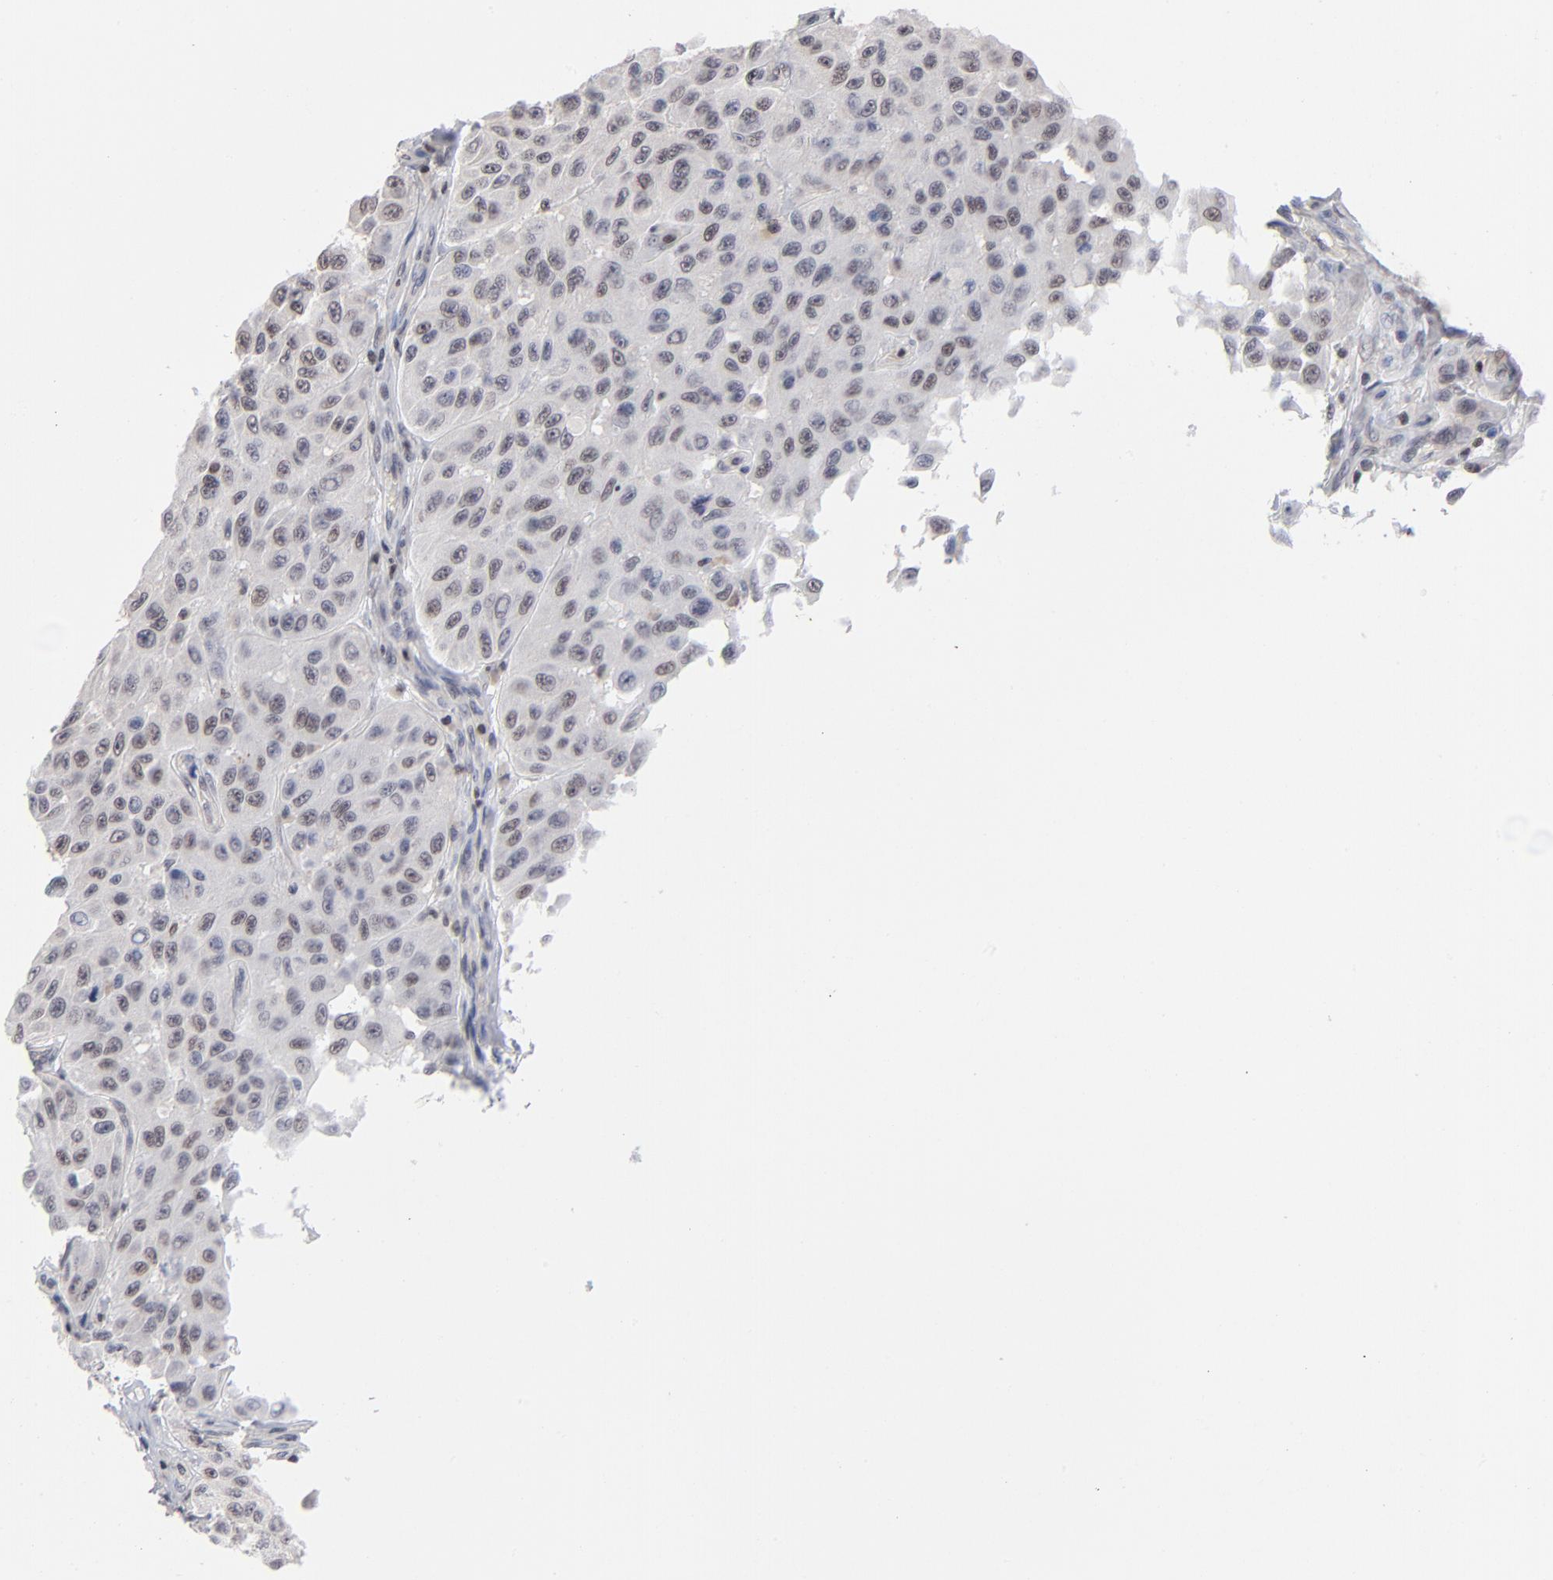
{"staining": {"intensity": "weak", "quantity": "25%-75%", "location": "nuclear"}, "tissue": "melanoma", "cell_type": "Tumor cells", "image_type": "cancer", "snomed": [{"axis": "morphology", "description": "Malignant melanoma, NOS"}, {"axis": "topography", "description": "Skin"}], "caption": "Approximately 25%-75% of tumor cells in human malignant melanoma demonstrate weak nuclear protein staining as visualized by brown immunohistochemical staining.", "gene": "MAX", "patient": {"sex": "male", "age": 30}}